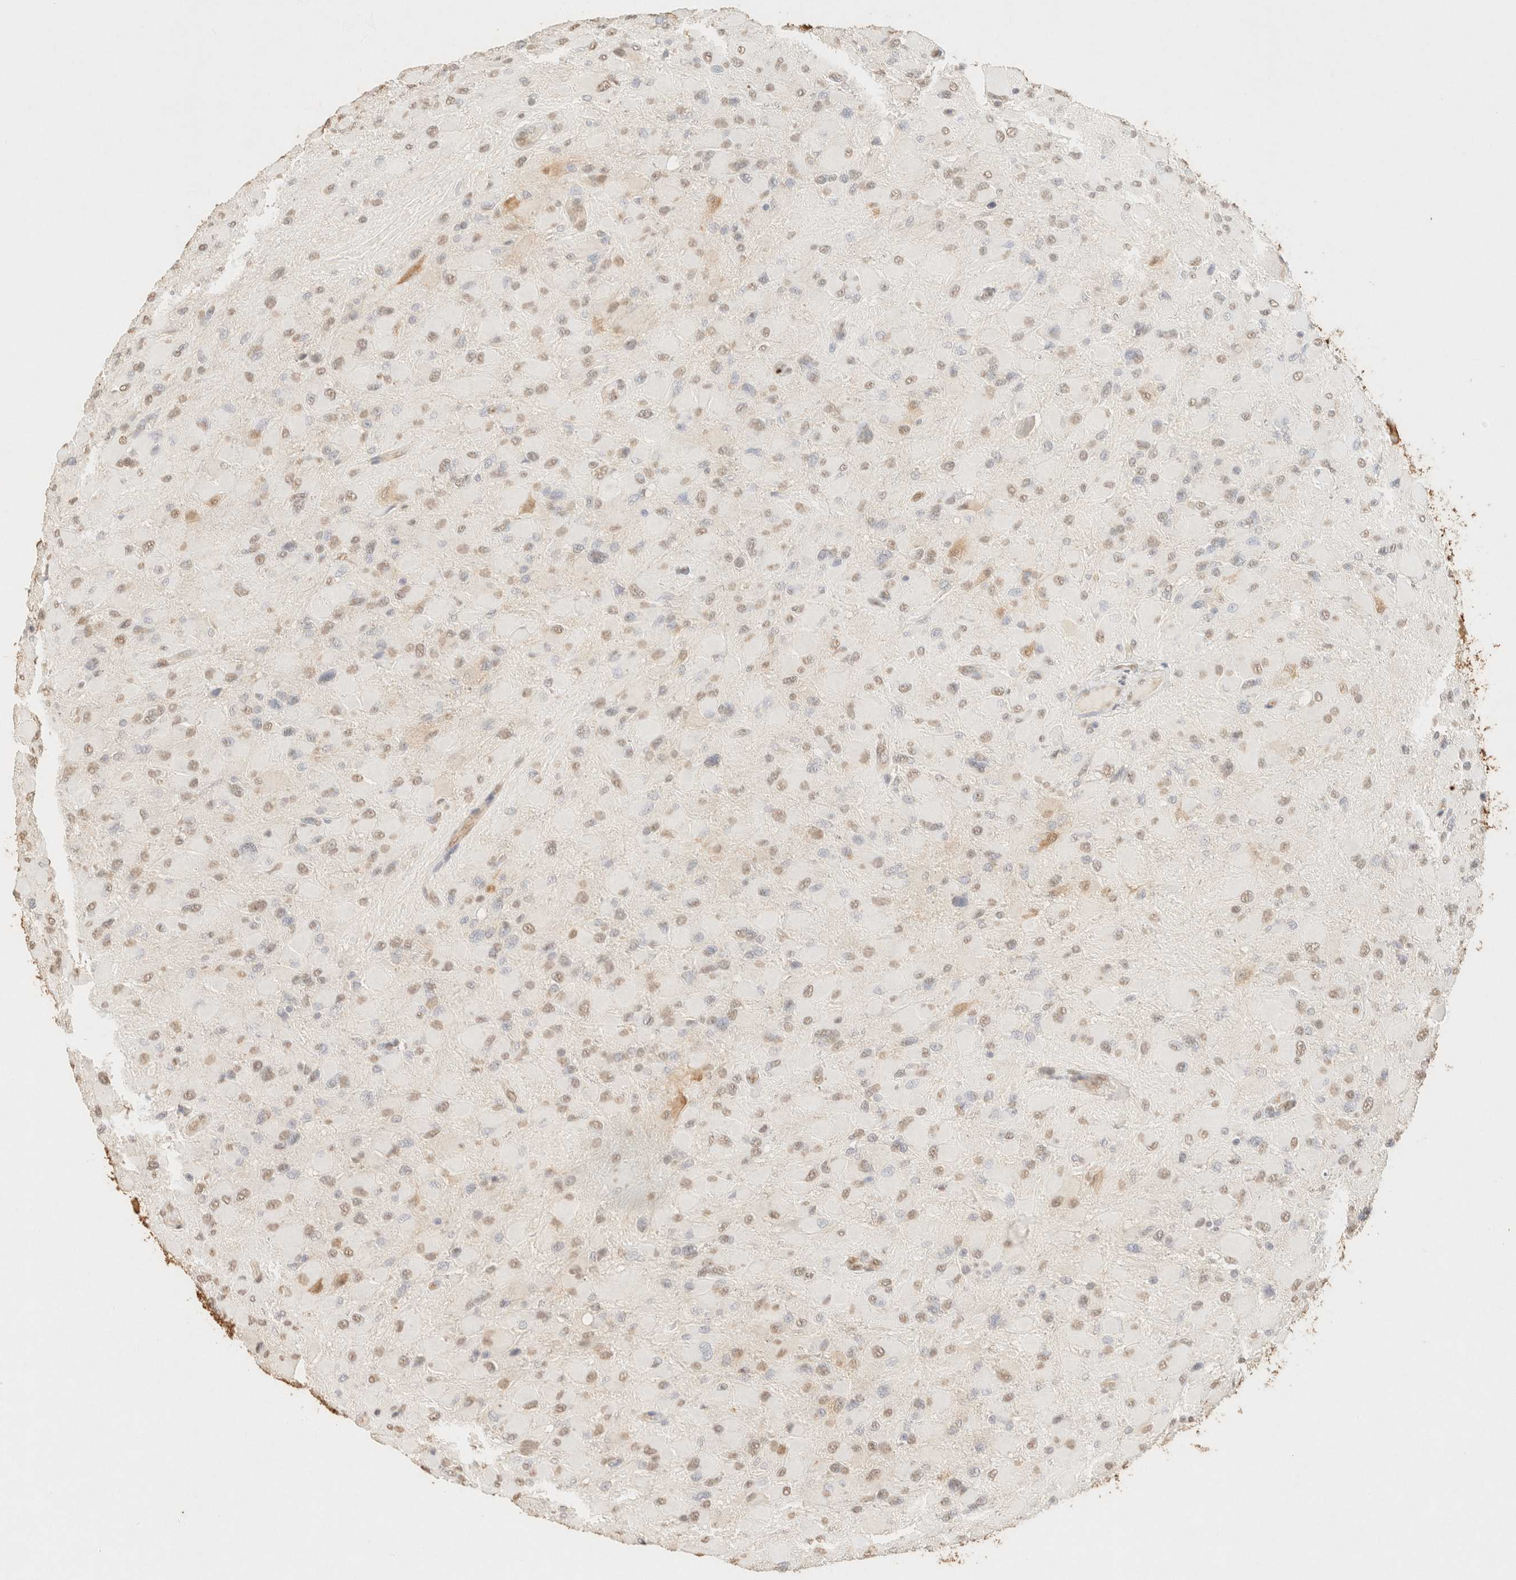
{"staining": {"intensity": "weak", "quantity": ">75%", "location": "nuclear"}, "tissue": "glioma", "cell_type": "Tumor cells", "image_type": "cancer", "snomed": [{"axis": "morphology", "description": "Glioma, malignant, High grade"}, {"axis": "topography", "description": "Cerebral cortex"}], "caption": "Weak nuclear expression is appreciated in about >75% of tumor cells in glioma.", "gene": "S100A13", "patient": {"sex": "female", "age": 36}}